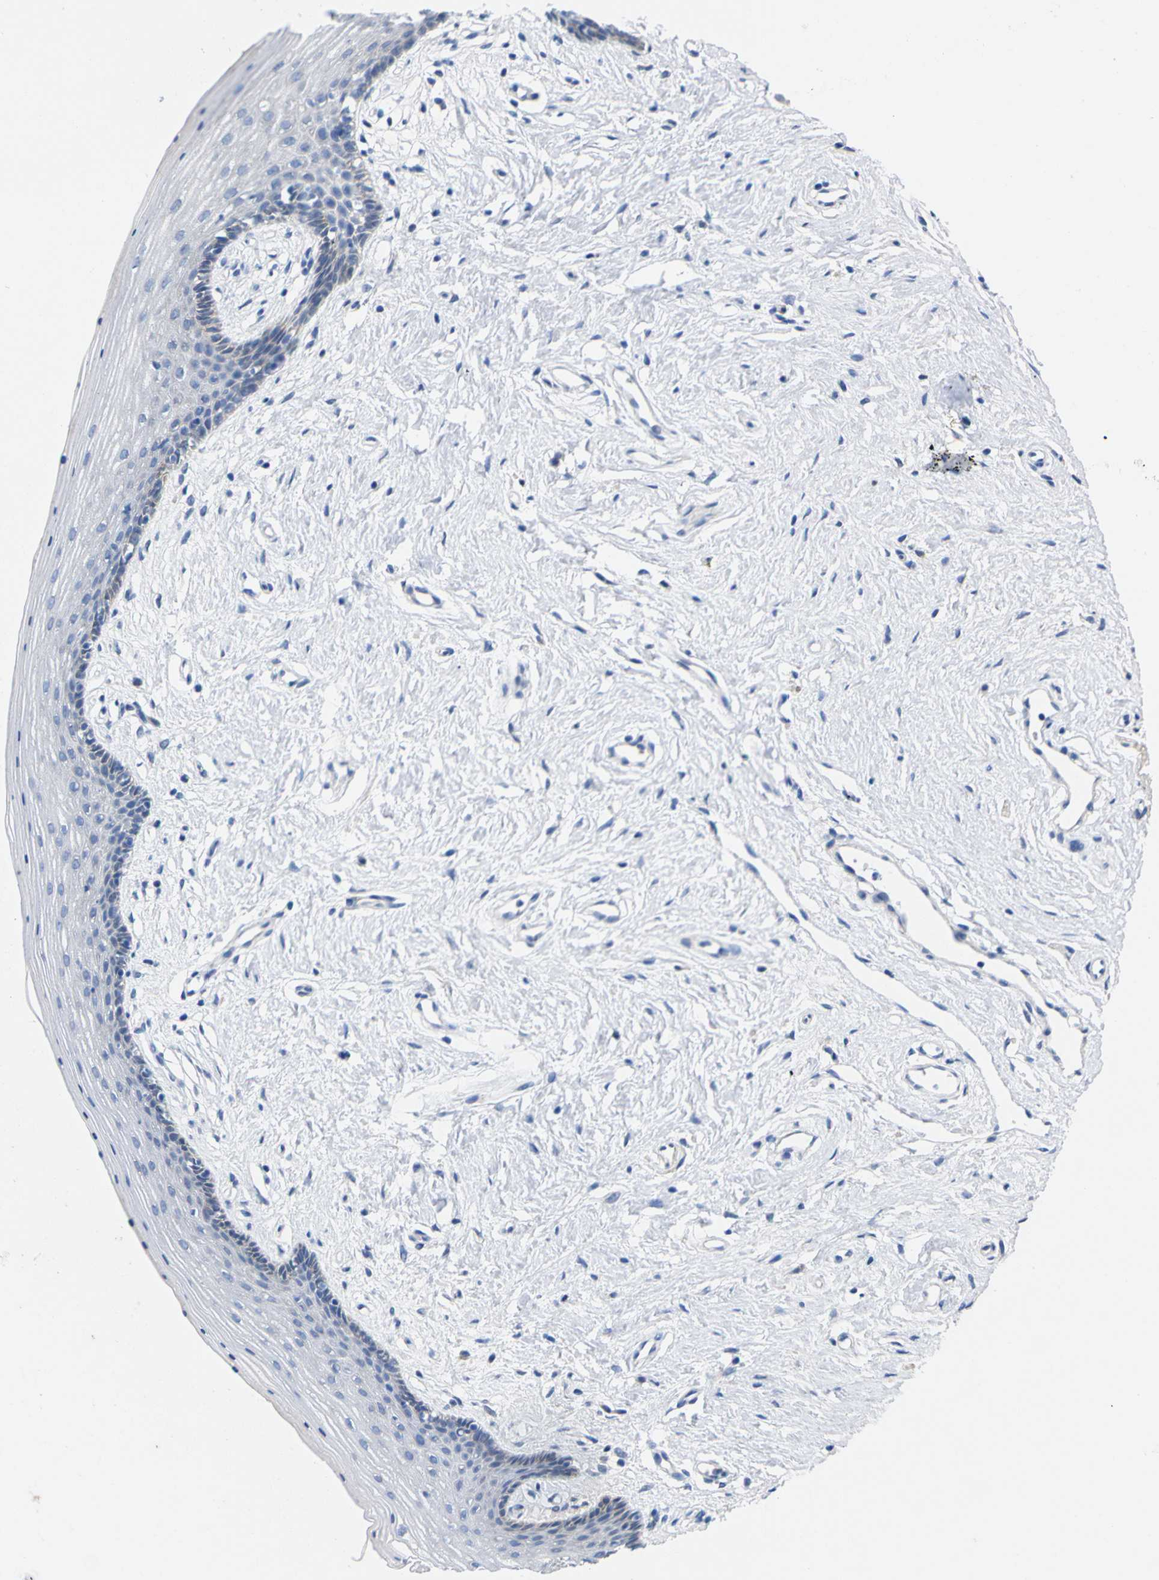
{"staining": {"intensity": "negative", "quantity": "none", "location": "none"}, "tissue": "vagina", "cell_type": "Squamous epithelial cells", "image_type": "normal", "snomed": [{"axis": "morphology", "description": "Normal tissue, NOS"}, {"axis": "topography", "description": "Vagina"}], "caption": "The photomicrograph demonstrates no staining of squamous epithelial cells in unremarkable vagina. Nuclei are stained in blue.", "gene": "PEBP1", "patient": {"sex": "female", "age": 44}}